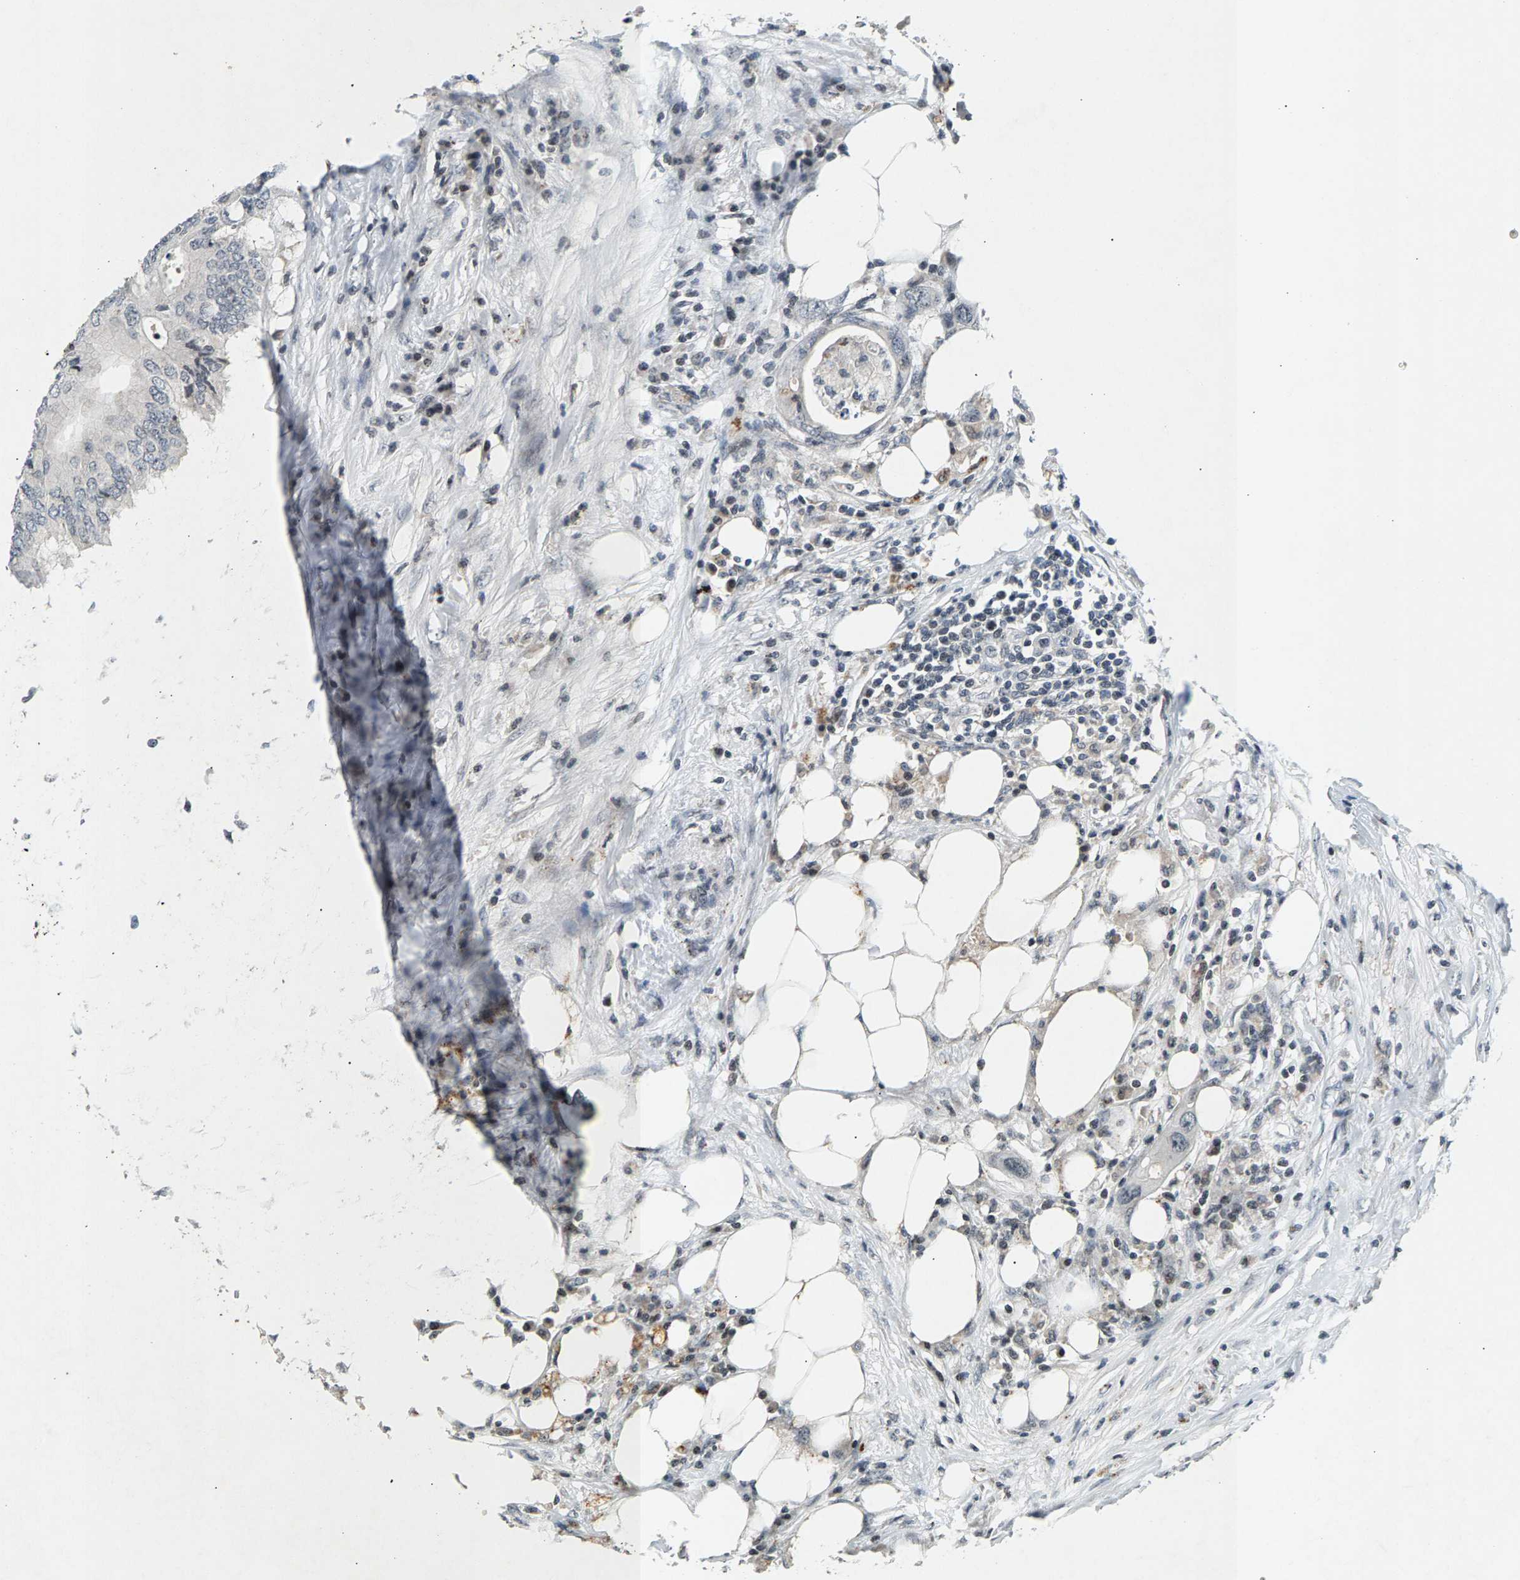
{"staining": {"intensity": "negative", "quantity": "none", "location": "none"}, "tissue": "colorectal cancer", "cell_type": "Tumor cells", "image_type": "cancer", "snomed": [{"axis": "morphology", "description": "Adenocarcinoma, NOS"}, {"axis": "topography", "description": "Colon"}], "caption": "DAB (3,3'-diaminobenzidine) immunohistochemical staining of human colorectal adenocarcinoma reveals no significant expression in tumor cells.", "gene": "ZPR1", "patient": {"sex": "male", "age": 71}}